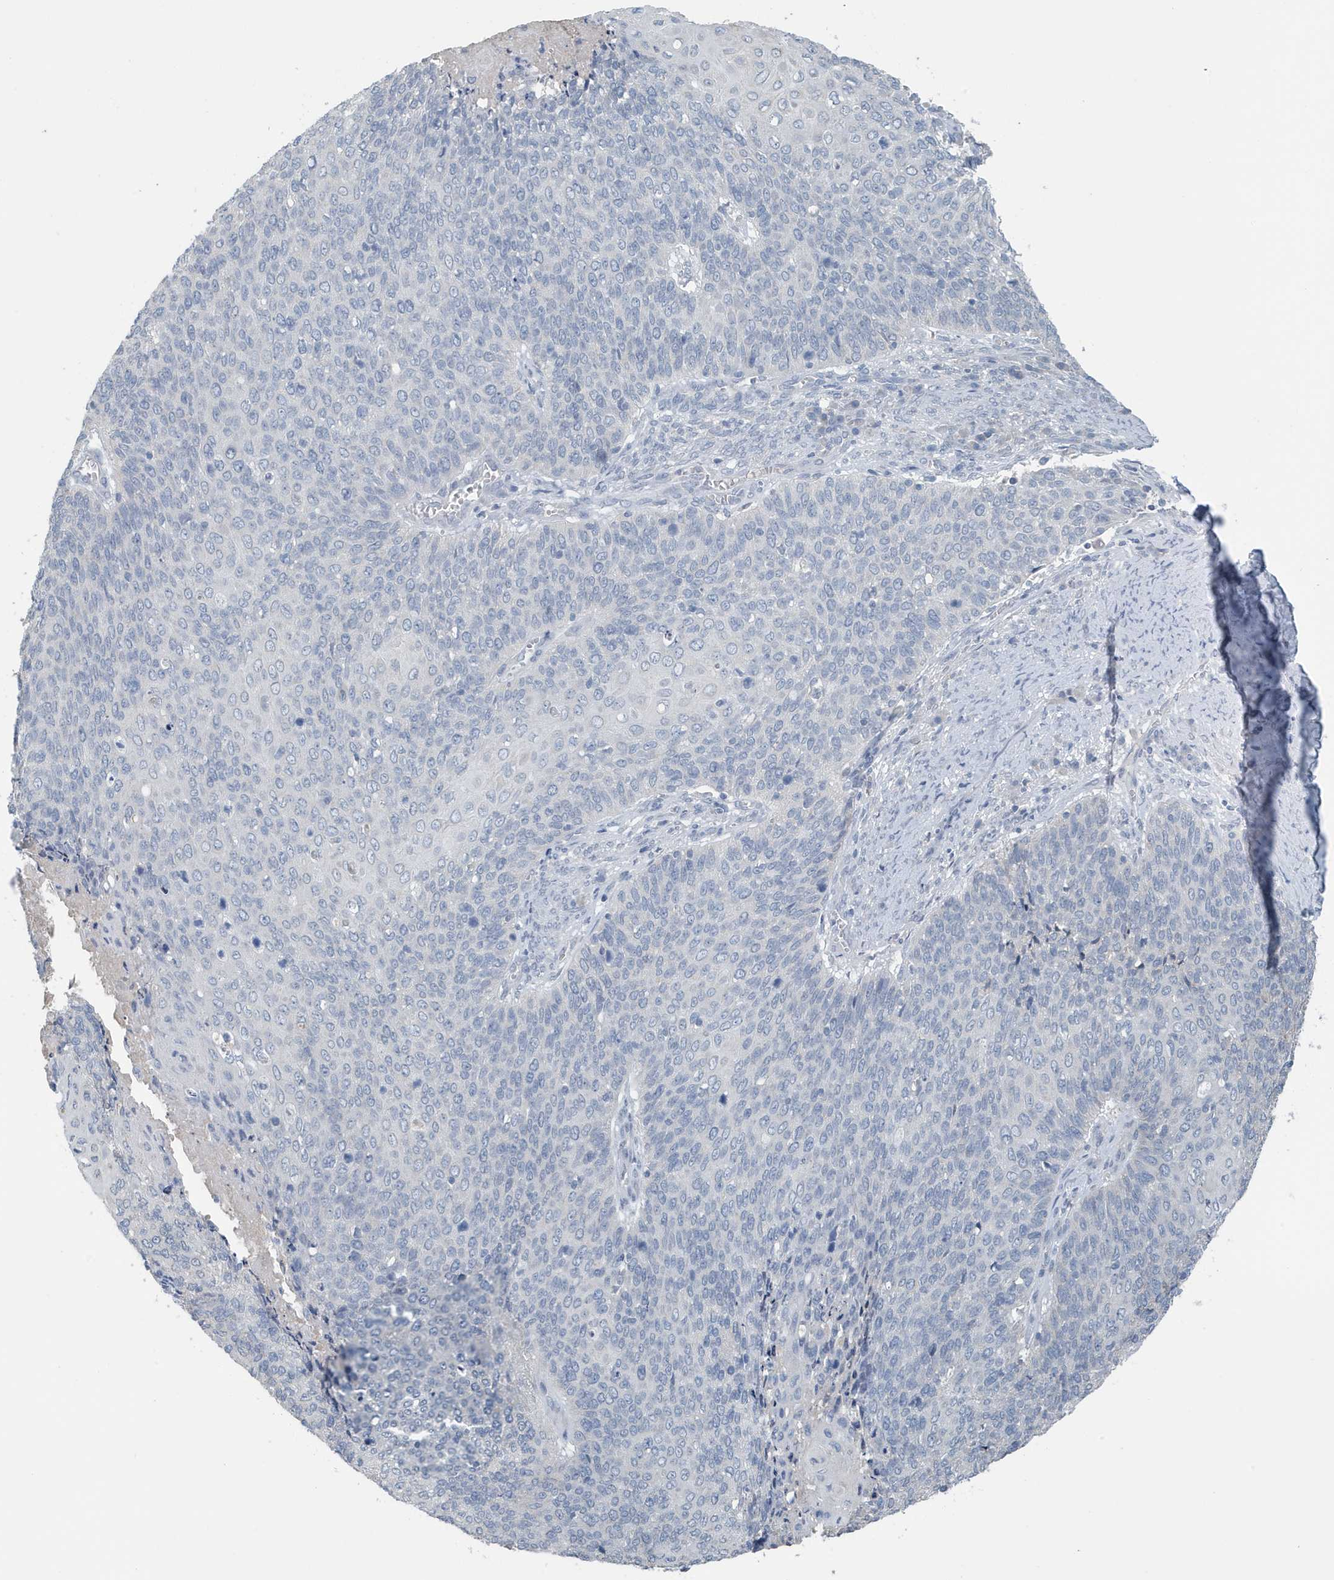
{"staining": {"intensity": "negative", "quantity": "none", "location": "none"}, "tissue": "cervical cancer", "cell_type": "Tumor cells", "image_type": "cancer", "snomed": [{"axis": "morphology", "description": "Squamous cell carcinoma, NOS"}, {"axis": "topography", "description": "Cervix"}], "caption": "Immunohistochemical staining of human cervical squamous cell carcinoma reveals no significant staining in tumor cells. The staining was performed using DAB (3,3'-diaminobenzidine) to visualize the protein expression in brown, while the nuclei were stained in blue with hematoxylin (Magnification: 20x).", "gene": "UGT2B4", "patient": {"sex": "female", "age": 39}}